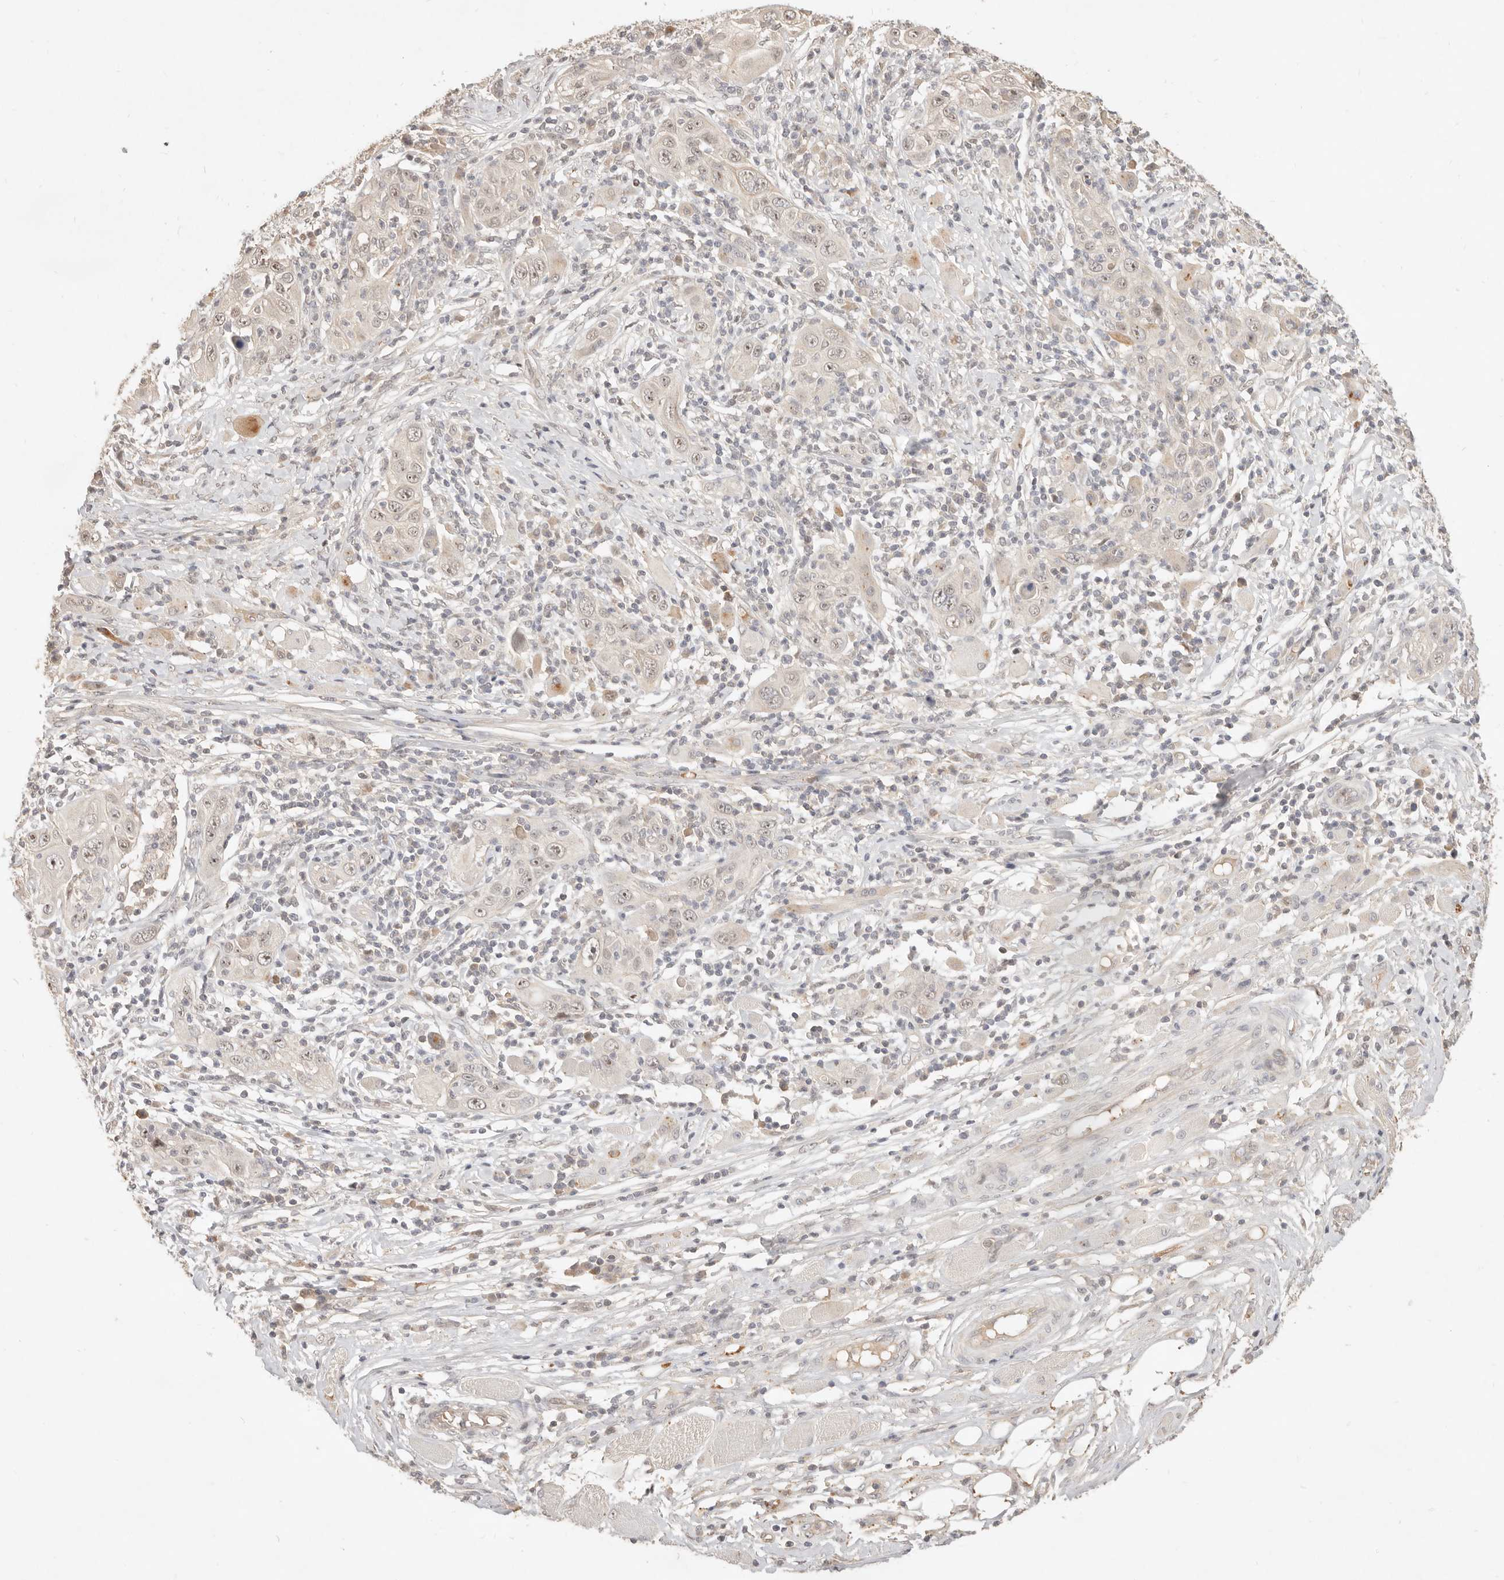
{"staining": {"intensity": "weak", "quantity": "25%-75%", "location": "nuclear"}, "tissue": "skin cancer", "cell_type": "Tumor cells", "image_type": "cancer", "snomed": [{"axis": "morphology", "description": "Squamous cell carcinoma, NOS"}, {"axis": "topography", "description": "Skin"}], "caption": "Weak nuclear expression for a protein is present in approximately 25%-75% of tumor cells of skin squamous cell carcinoma using immunohistochemistry (IHC).", "gene": "MEP1A", "patient": {"sex": "female", "age": 88}}